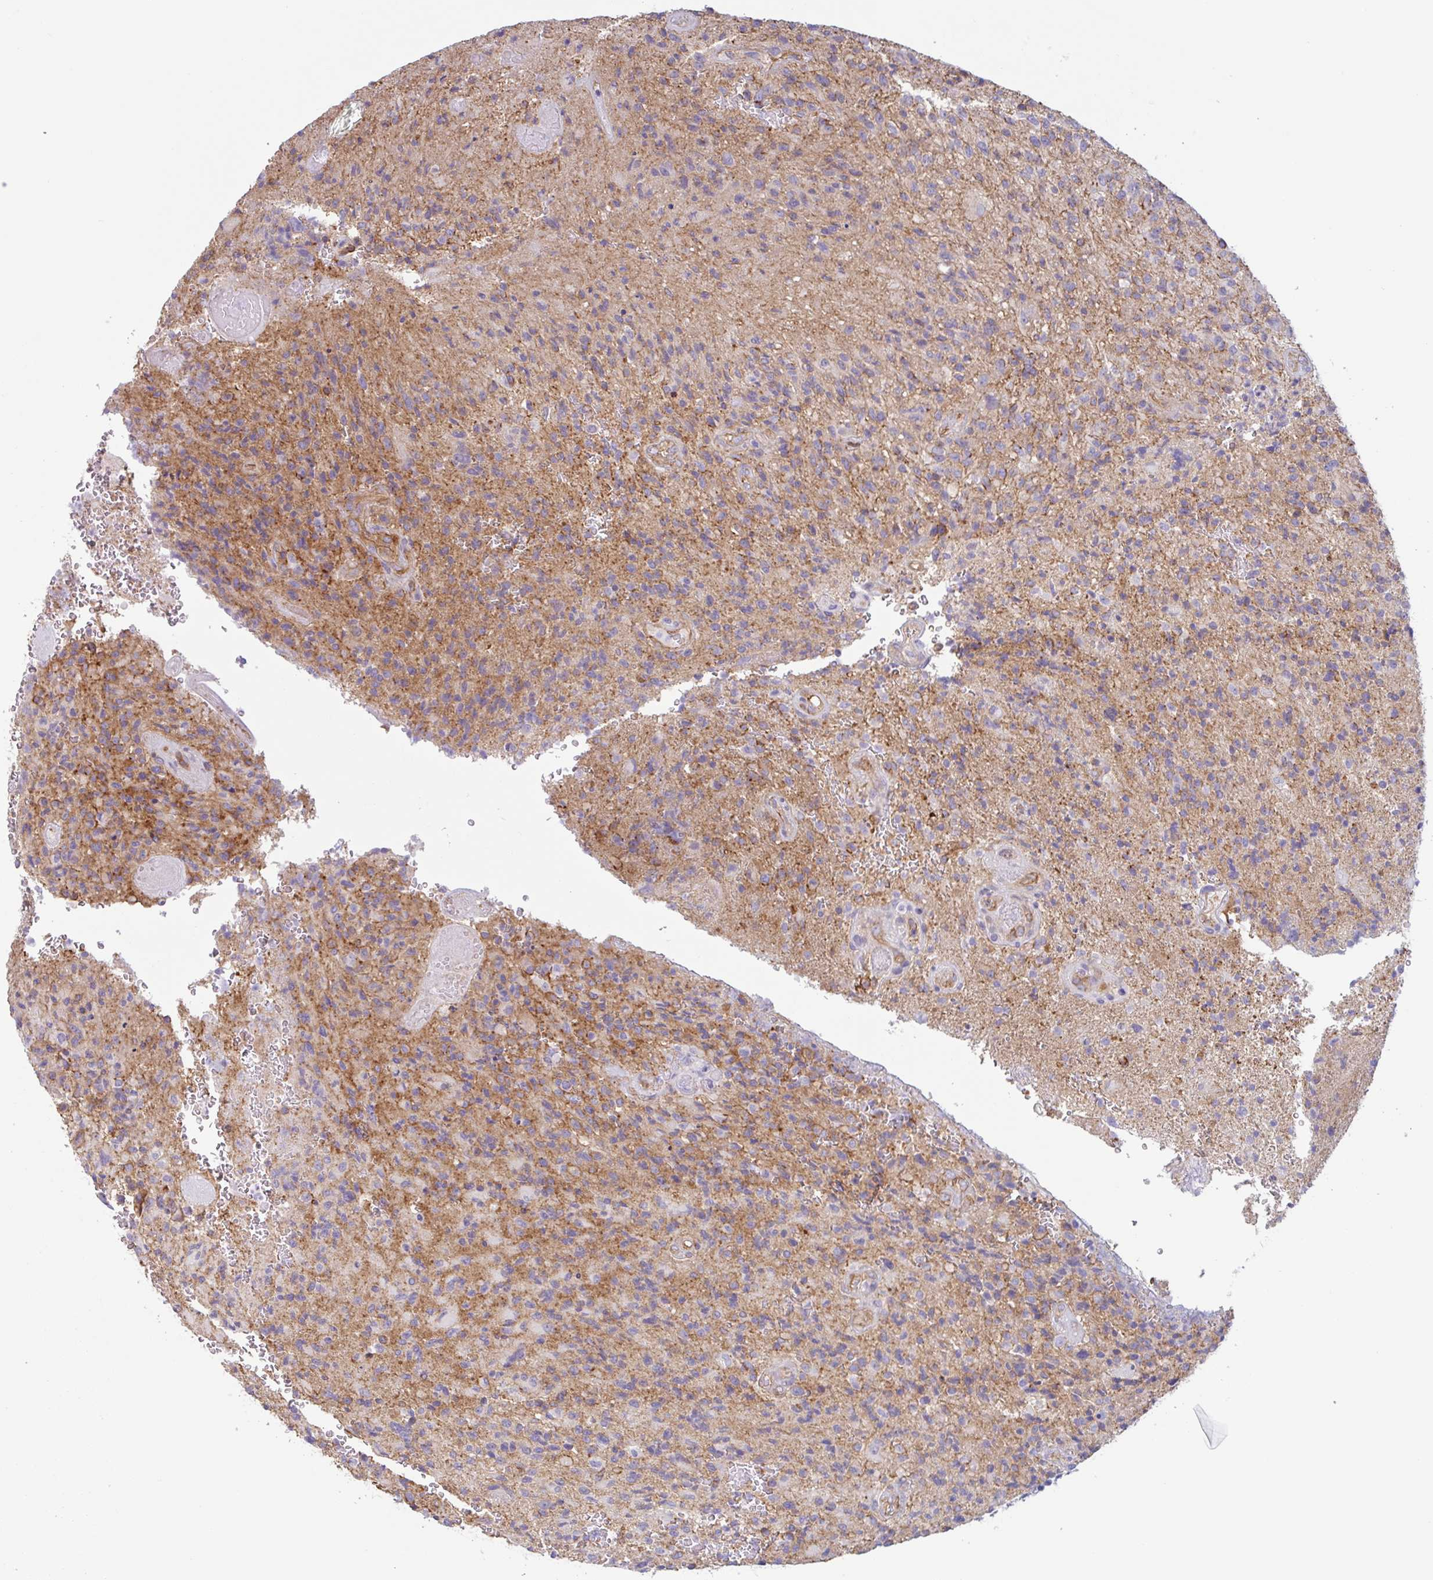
{"staining": {"intensity": "negative", "quantity": "none", "location": "none"}, "tissue": "glioma", "cell_type": "Tumor cells", "image_type": "cancer", "snomed": [{"axis": "morphology", "description": "Normal tissue, NOS"}, {"axis": "morphology", "description": "Glioma, malignant, High grade"}, {"axis": "topography", "description": "Cerebral cortex"}], "caption": "This is an immunohistochemistry (IHC) histopathology image of human glioma. There is no expression in tumor cells.", "gene": "MYH10", "patient": {"sex": "male", "age": 56}}